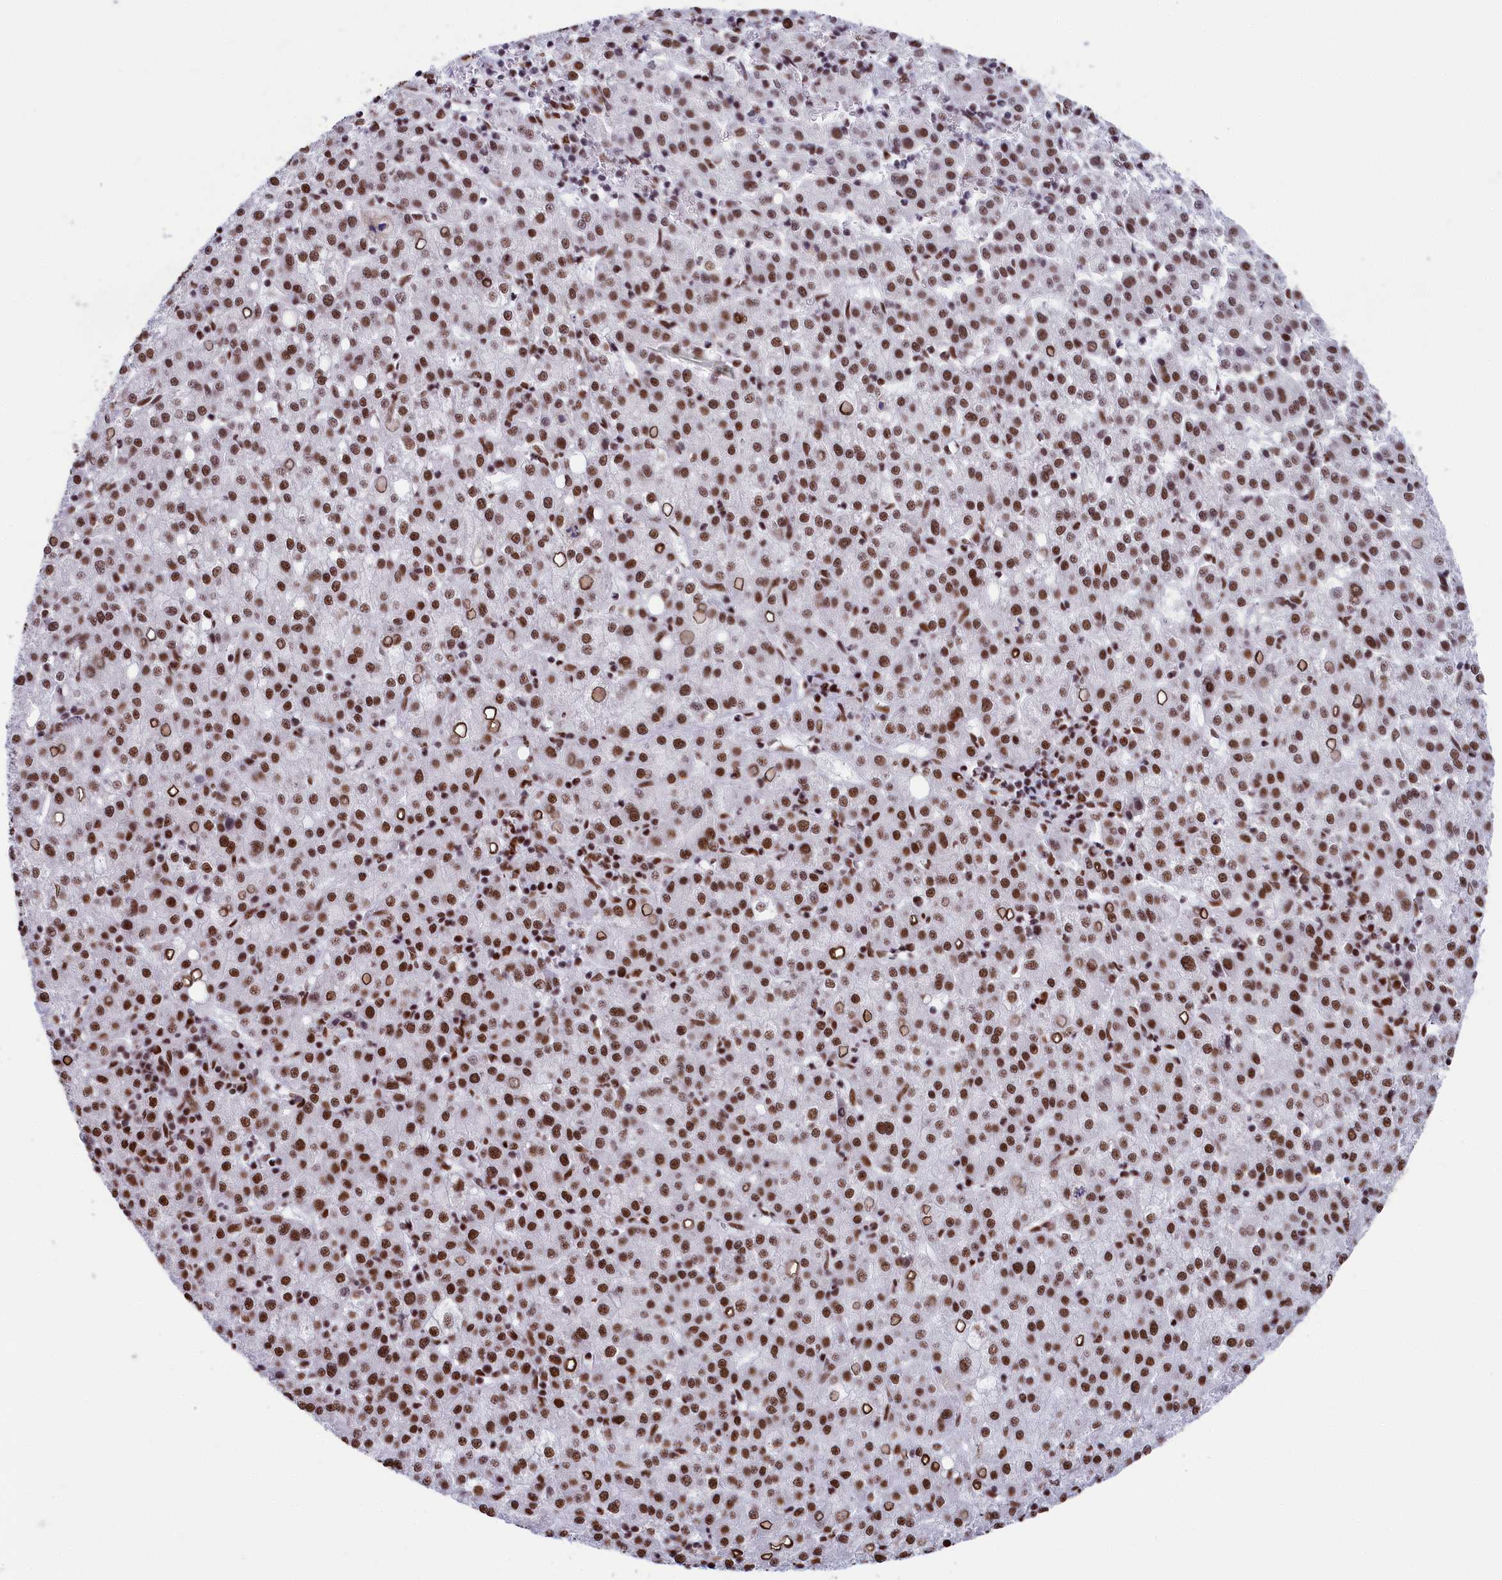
{"staining": {"intensity": "moderate", "quantity": ">75%", "location": "nuclear"}, "tissue": "liver cancer", "cell_type": "Tumor cells", "image_type": "cancer", "snomed": [{"axis": "morphology", "description": "Carcinoma, Hepatocellular, NOS"}, {"axis": "topography", "description": "Liver"}], "caption": "Protein expression by immunohistochemistry reveals moderate nuclear positivity in approximately >75% of tumor cells in liver cancer (hepatocellular carcinoma).", "gene": "SNRNP70", "patient": {"sex": "female", "age": 58}}